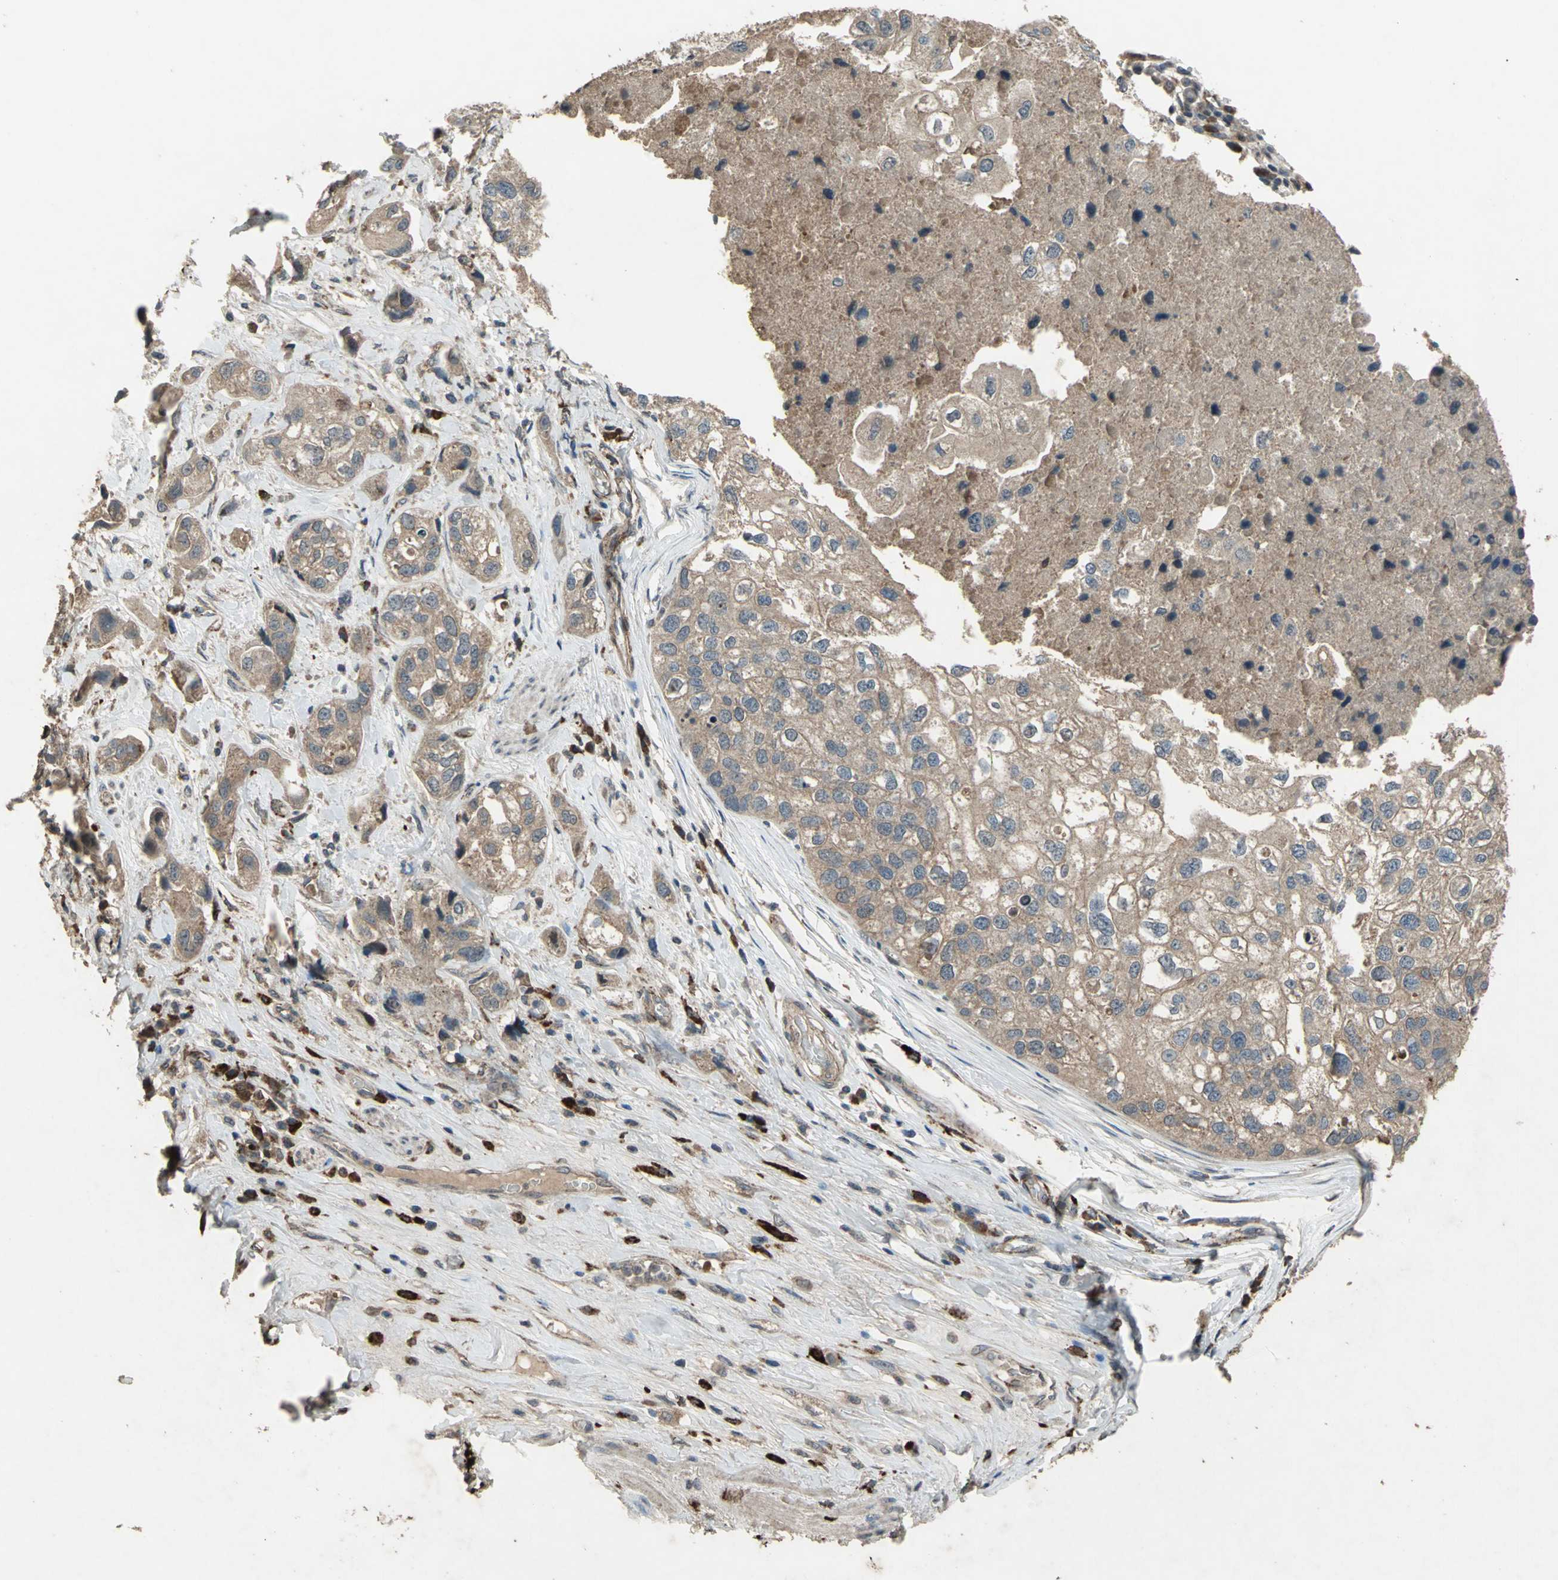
{"staining": {"intensity": "weak", "quantity": ">75%", "location": "cytoplasmic/membranous"}, "tissue": "urothelial cancer", "cell_type": "Tumor cells", "image_type": "cancer", "snomed": [{"axis": "morphology", "description": "Urothelial carcinoma, High grade"}, {"axis": "topography", "description": "Urinary bladder"}], "caption": "Tumor cells show low levels of weak cytoplasmic/membranous positivity in approximately >75% of cells in human urothelial carcinoma (high-grade).", "gene": "SEPTIN4", "patient": {"sex": "female", "age": 64}}